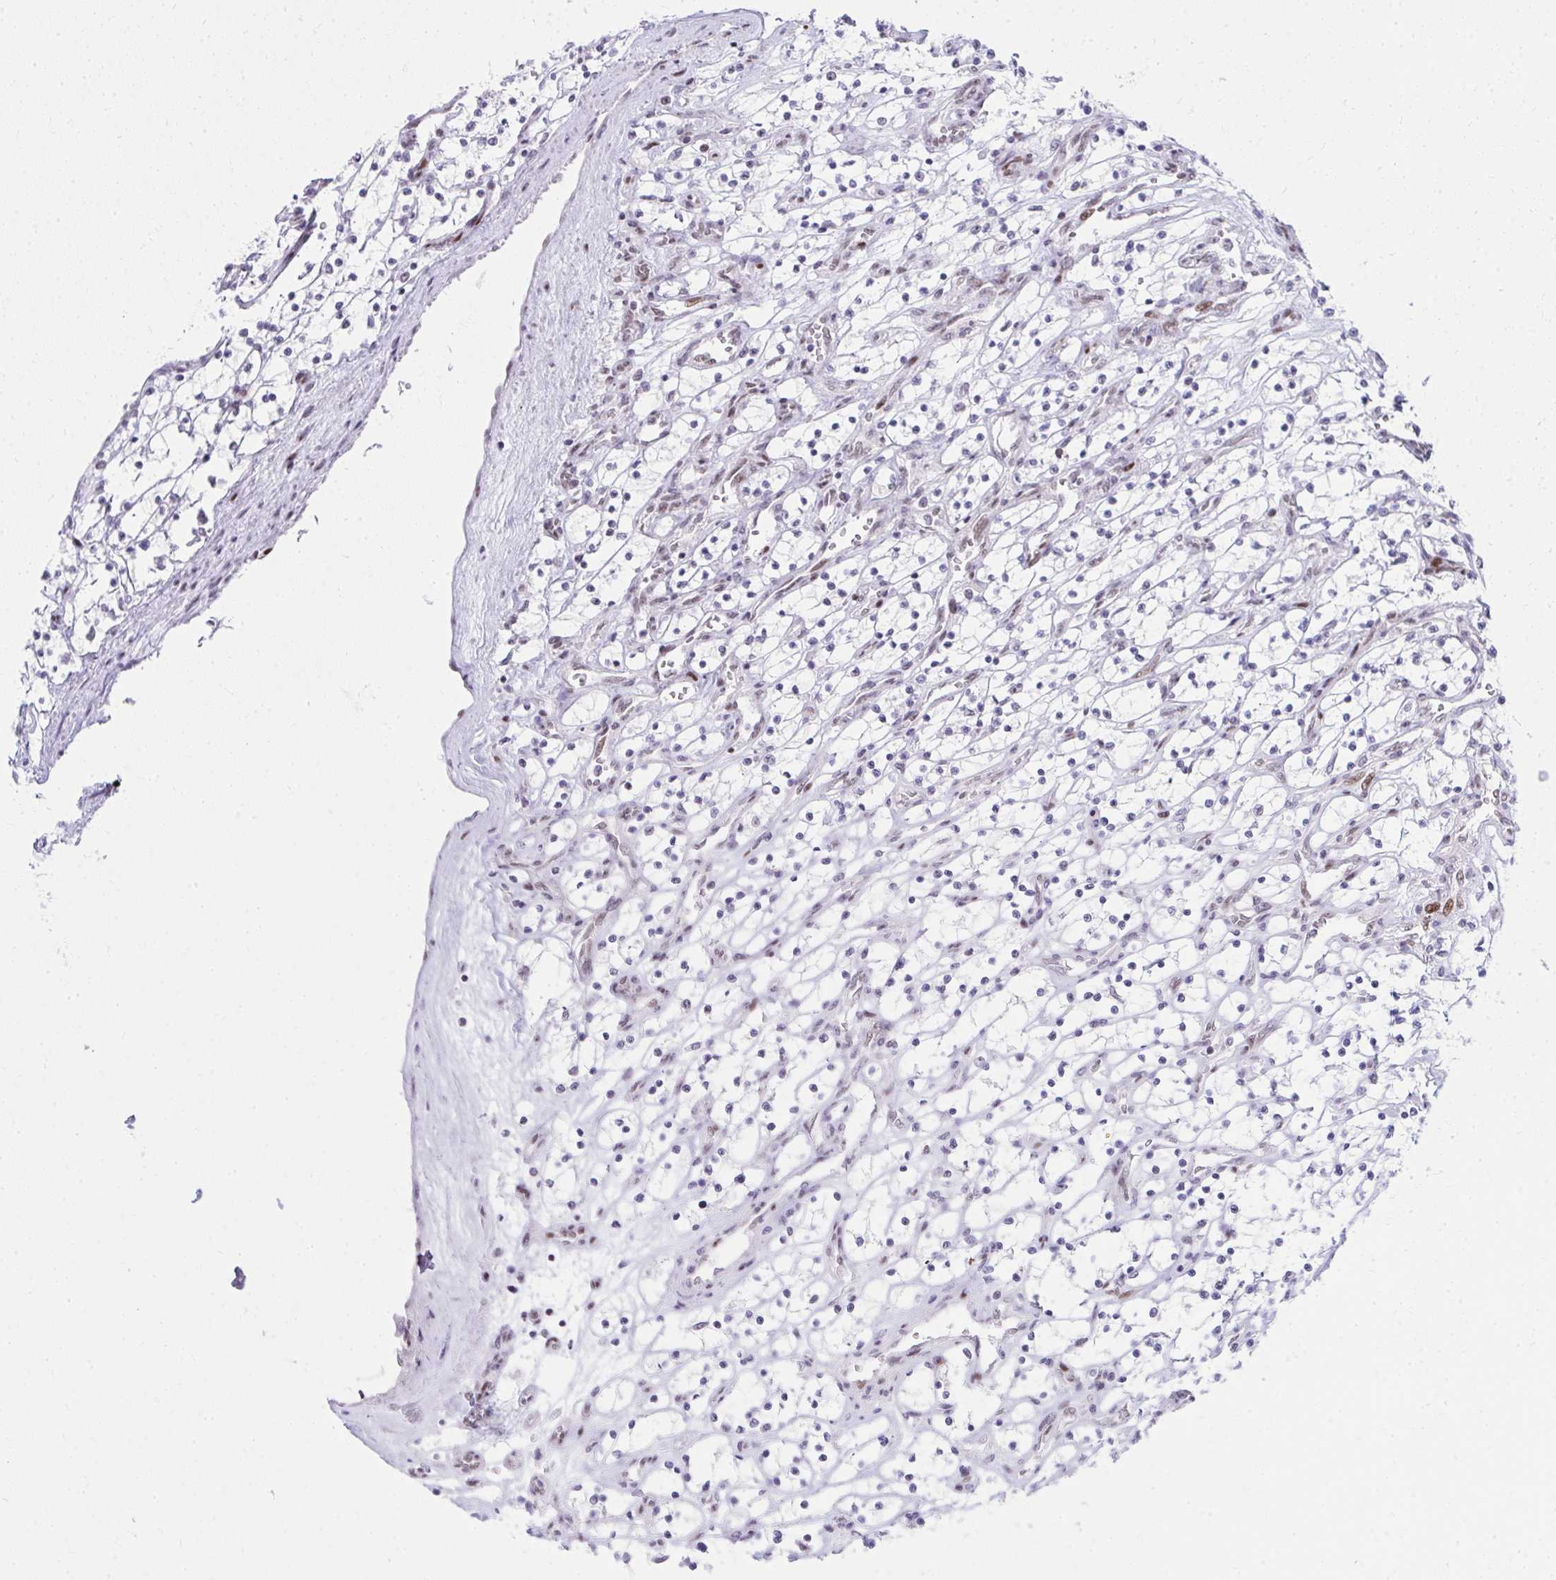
{"staining": {"intensity": "negative", "quantity": "none", "location": "none"}, "tissue": "renal cancer", "cell_type": "Tumor cells", "image_type": "cancer", "snomed": [{"axis": "morphology", "description": "Adenocarcinoma, NOS"}, {"axis": "topography", "description": "Kidney"}], "caption": "The photomicrograph exhibits no staining of tumor cells in renal cancer (adenocarcinoma).", "gene": "GLDN", "patient": {"sex": "female", "age": 69}}